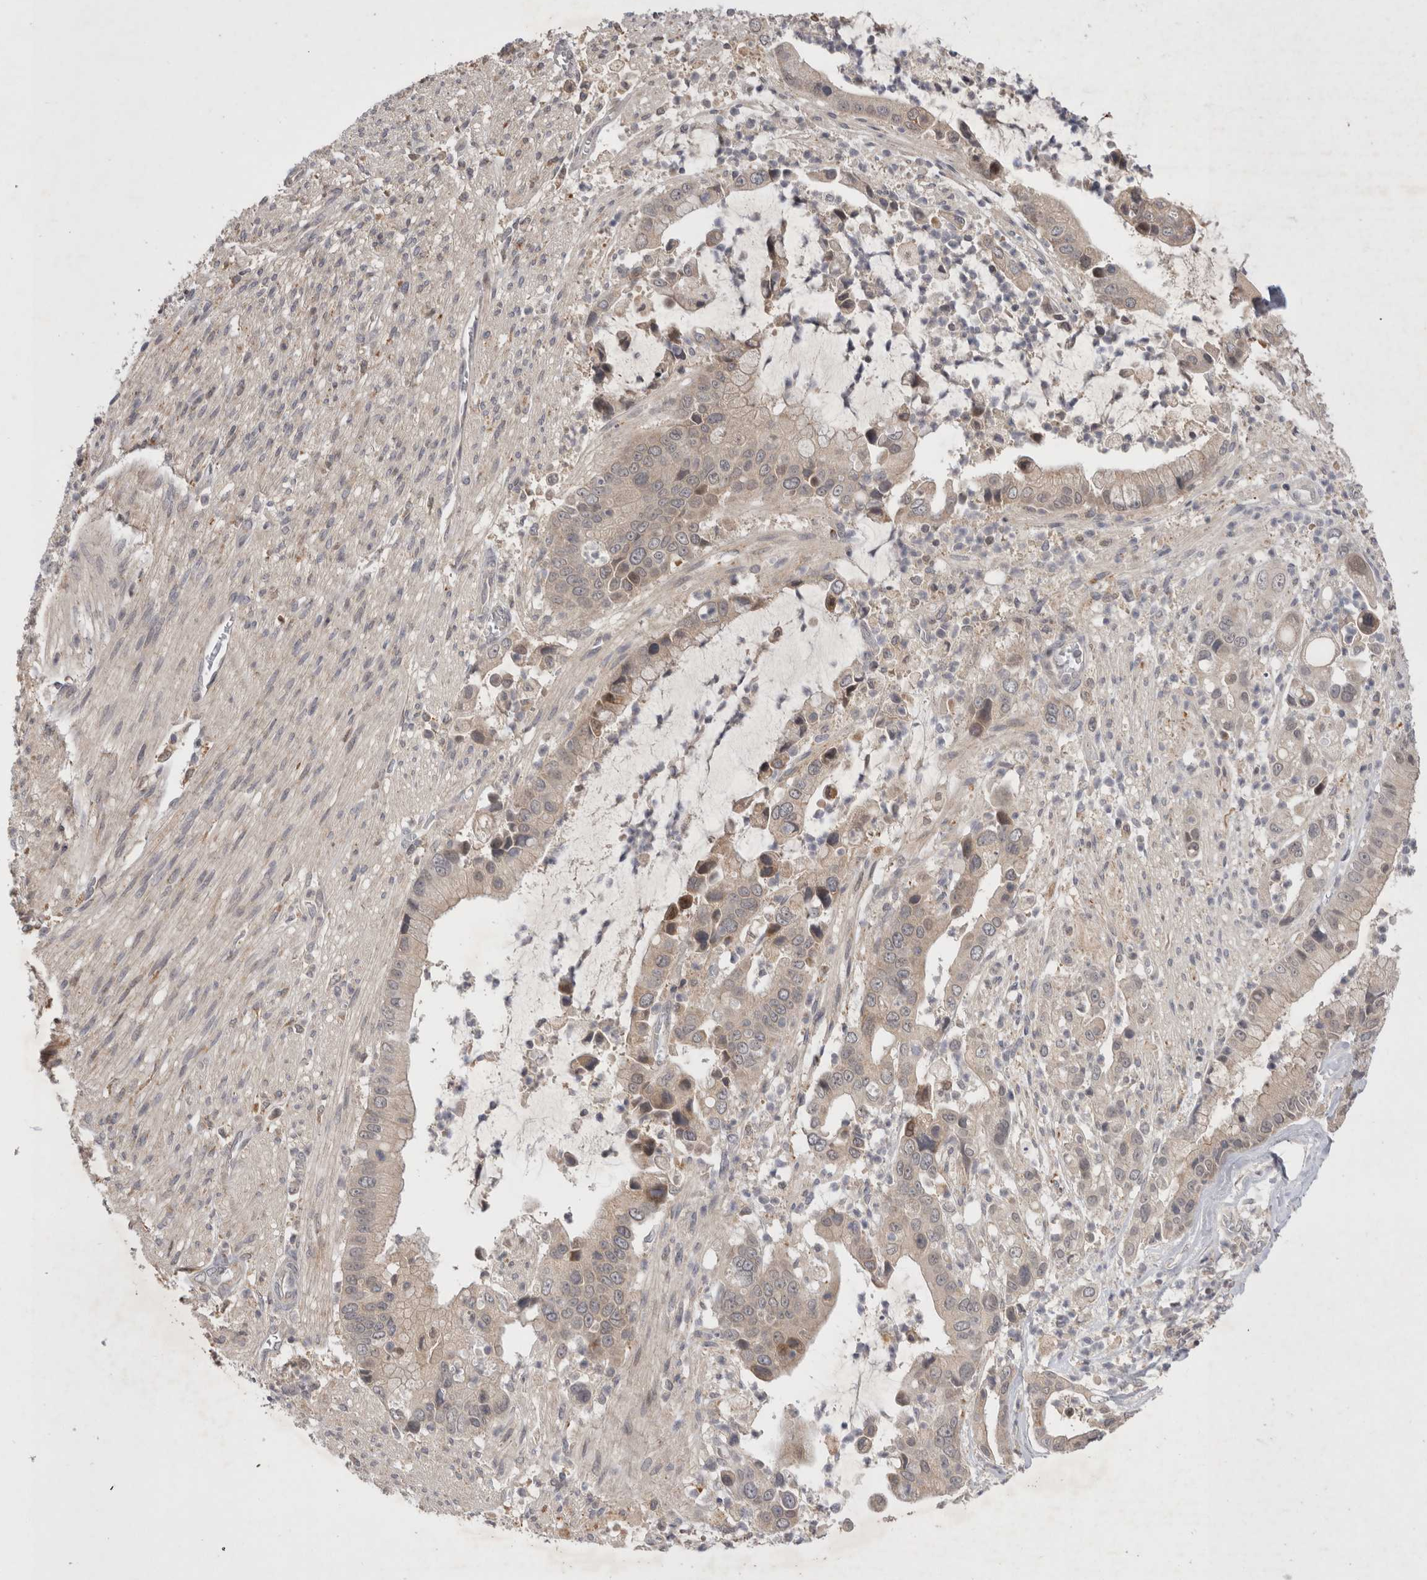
{"staining": {"intensity": "negative", "quantity": "none", "location": "none"}, "tissue": "liver cancer", "cell_type": "Tumor cells", "image_type": "cancer", "snomed": [{"axis": "morphology", "description": "Cholangiocarcinoma"}, {"axis": "topography", "description": "Liver"}], "caption": "DAB immunohistochemical staining of human liver cancer (cholangiocarcinoma) displays no significant positivity in tumor cells.", "gene": "PLEKHM1", "patient": {"sex": "female", "age": 54}}